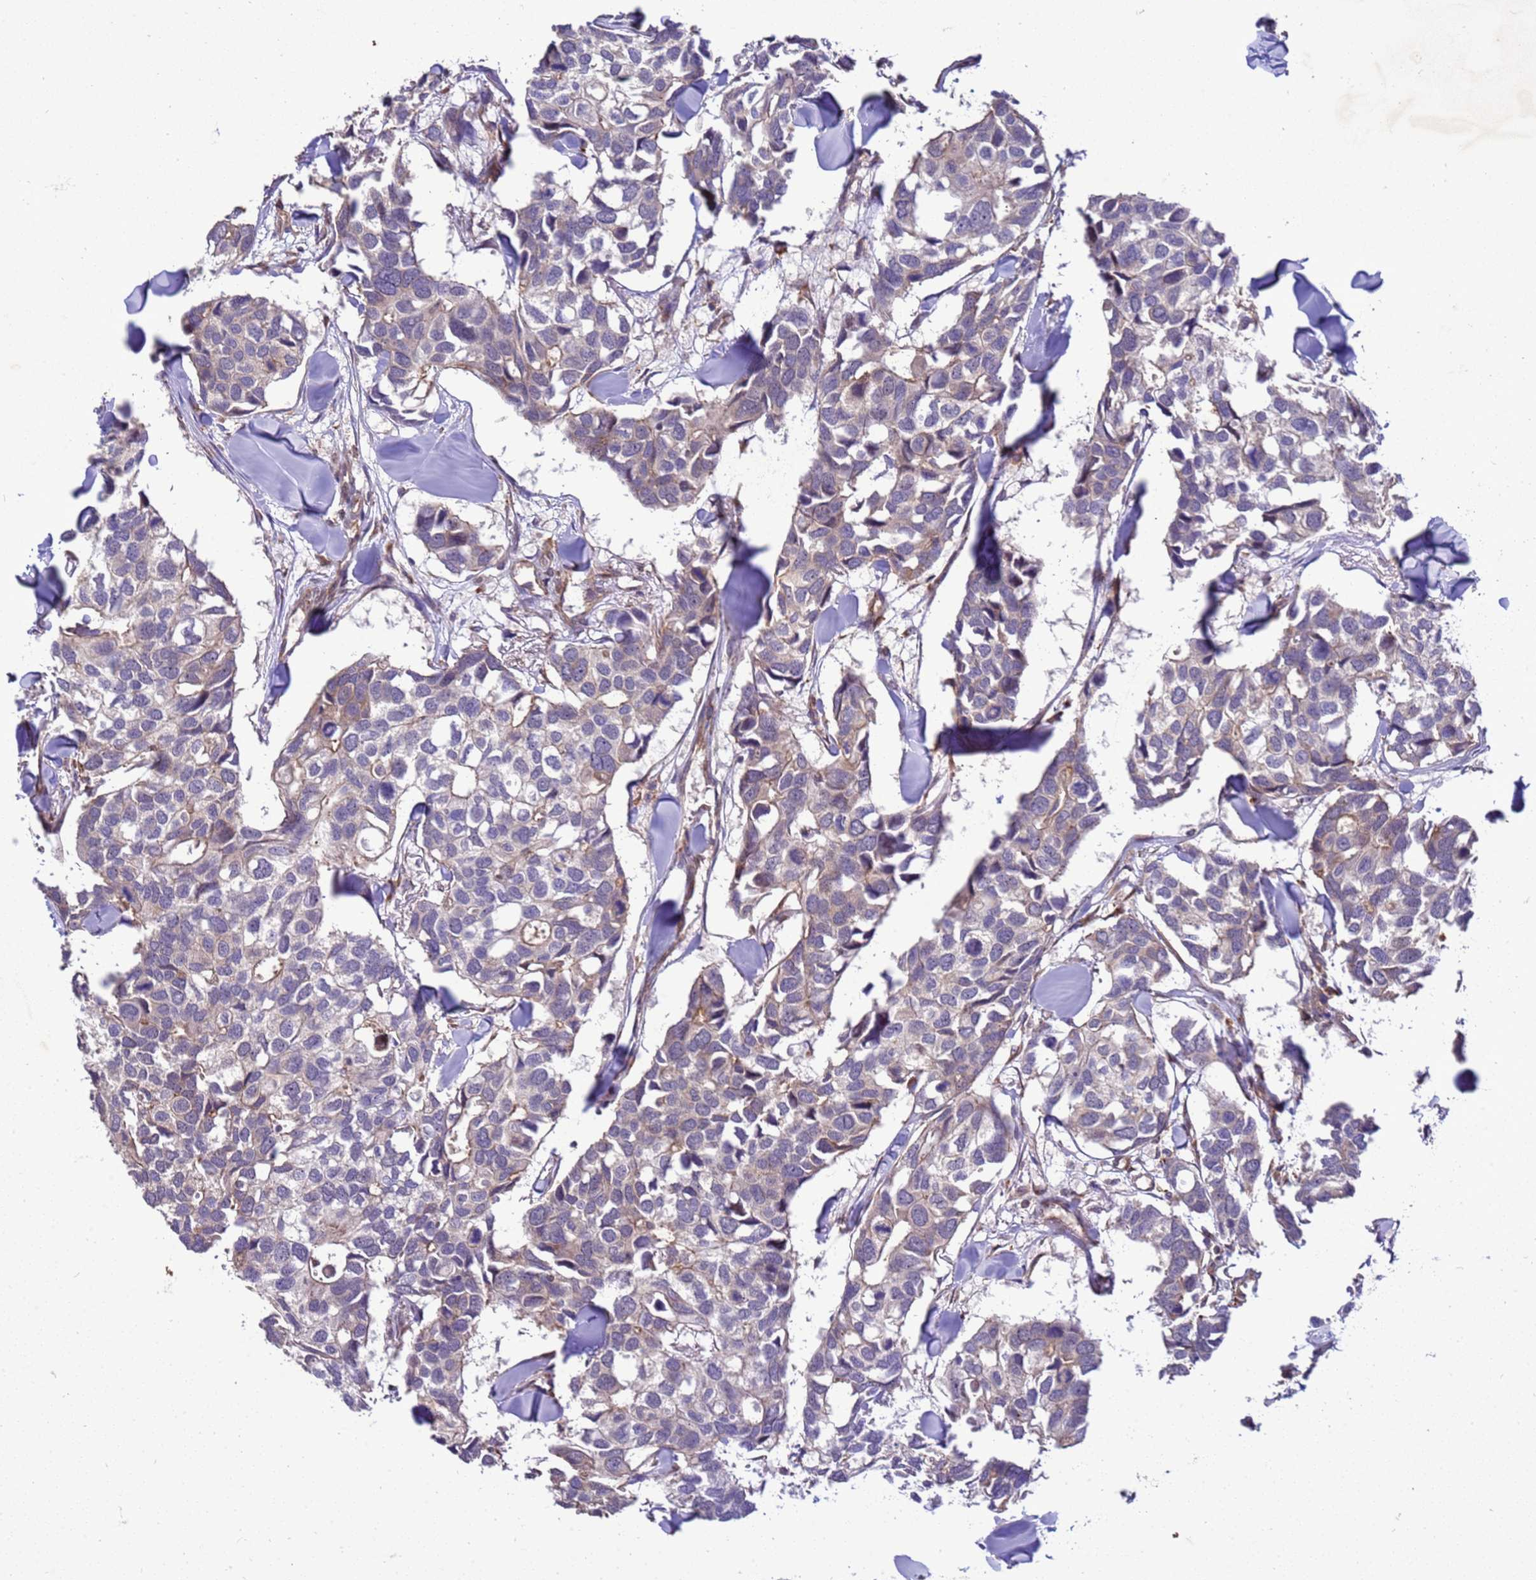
{"staining": {"intensity": "weak", "quantity": "25%-75%", "location": "cytoplasmic/membranous"}, "tissue": "breast cancer", "cell_type": "Tumor cells", "image_type": "cancer", "snomed": [{"axis": "morphology", "description": "Duct carcinoma"}, {"axis": "topography", "description": "Breast"}], "caption": "A micrograph of human infiltrating ductal carcinoma (breast) stained for a protein demonstrates weak cytoplasmic/membranous brown staining in tumor cells. Immunohistochemistry stains the protein of interest in brown and the nuclei are stained blue.", "gene": "GEN1", "patient": {"sex": "female", "age": 83}}